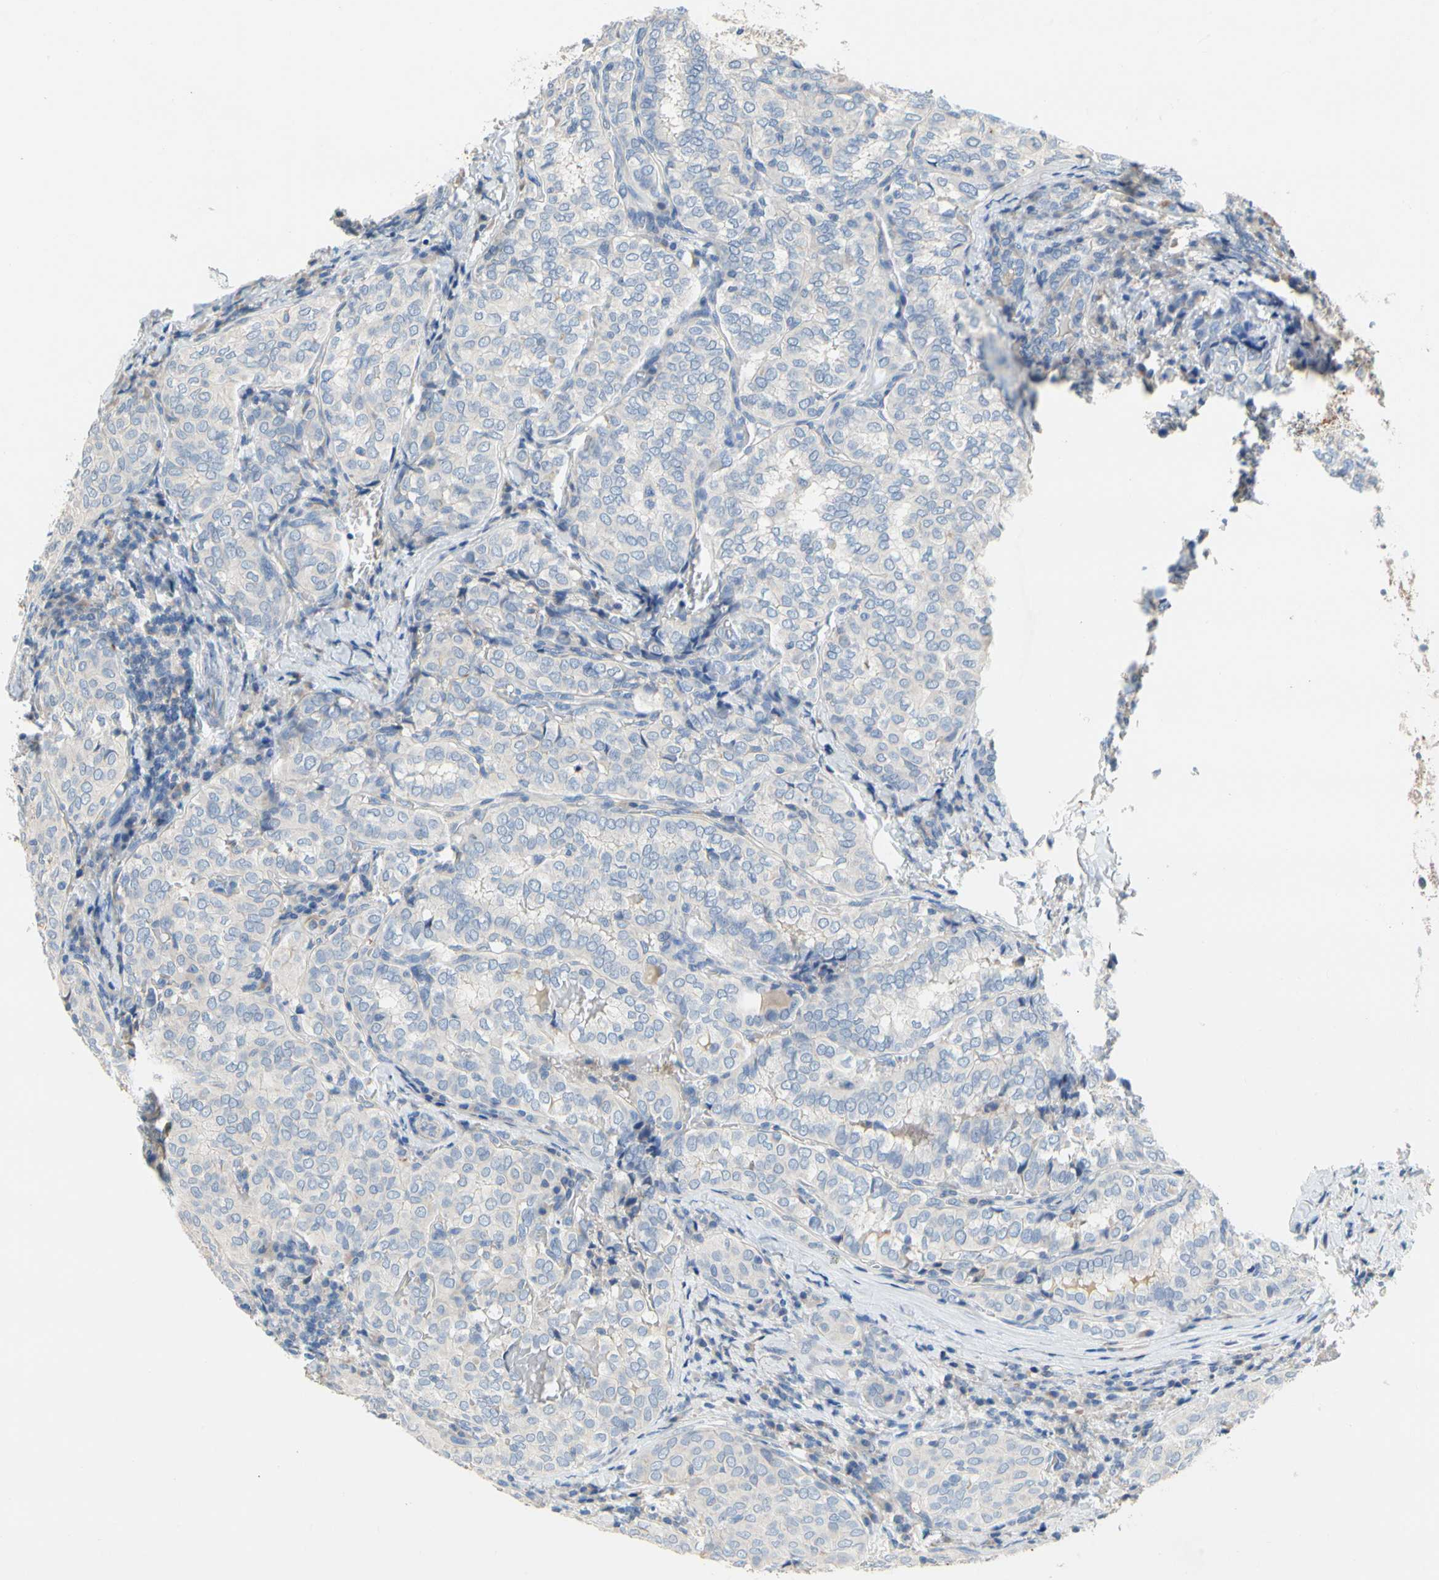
{"staining": {"intensity": "negative", "quantity": "none", "location": "none"}, "tissue": "thyroid cancer", "cell_type": "Tumor cells", "image_type": "cancer", "snomed": [{"axis": "morphology", "description": "Normal tissue, NOS"}, {"axis": "morphology", "description": "Papillary adenocarcinoma, NOS"}, {"axis": "topography", "description": "Thyroid gland"}], "caption": "High magnification brightfield microscopy of papillary adenocarcinoma (thyroid) stained with DAB (3,3'-diaminobenzidine) (brown) and counterstained with hematoxylin (blue): tumor cells show no significant positivity.", "gene": "CCM2L", "patient": {"sex": "female", "age": 30}}